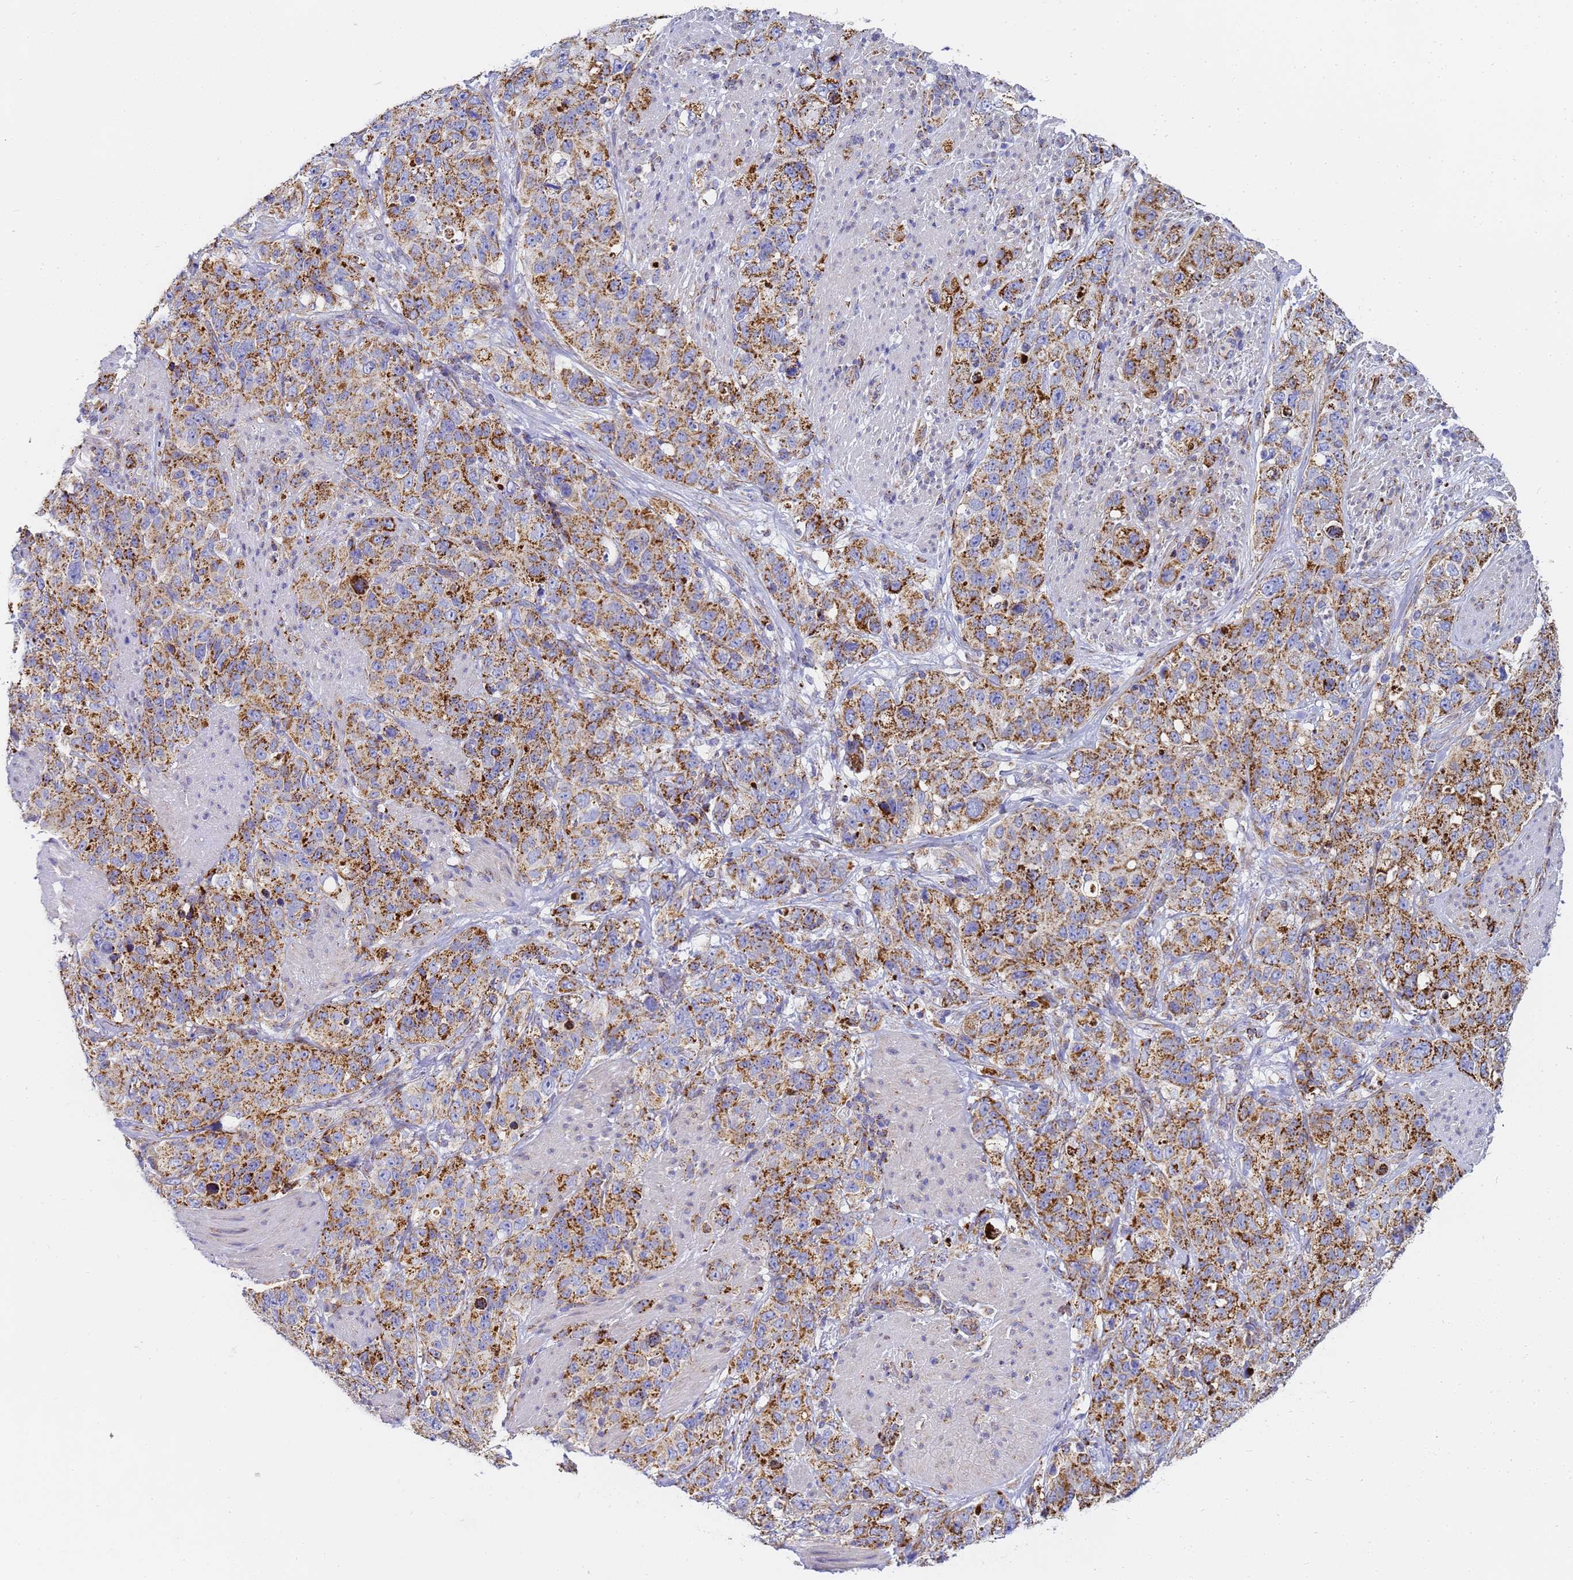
{"staining": {"intensity": "strong", "quantity": ">75%", "location": "cytoplasmic/membranous"}, "tissue": "stomach cancer", "cell_type": "Tumor cells", "image_type": "cancer", "snomed": [{"axis": "morphology", "description": "Adenocarcinoma, NOS"}, {"axis": "topography", "description": "Stomach"}], "caption": "Brown immunohistochemical staining in stomach cancer exhibits strong cytoplasmic/membranous staining in approximately >75% of tumor cells.", "gene": "CNIH4", "patient": {"sex": "male", "age": 48}}